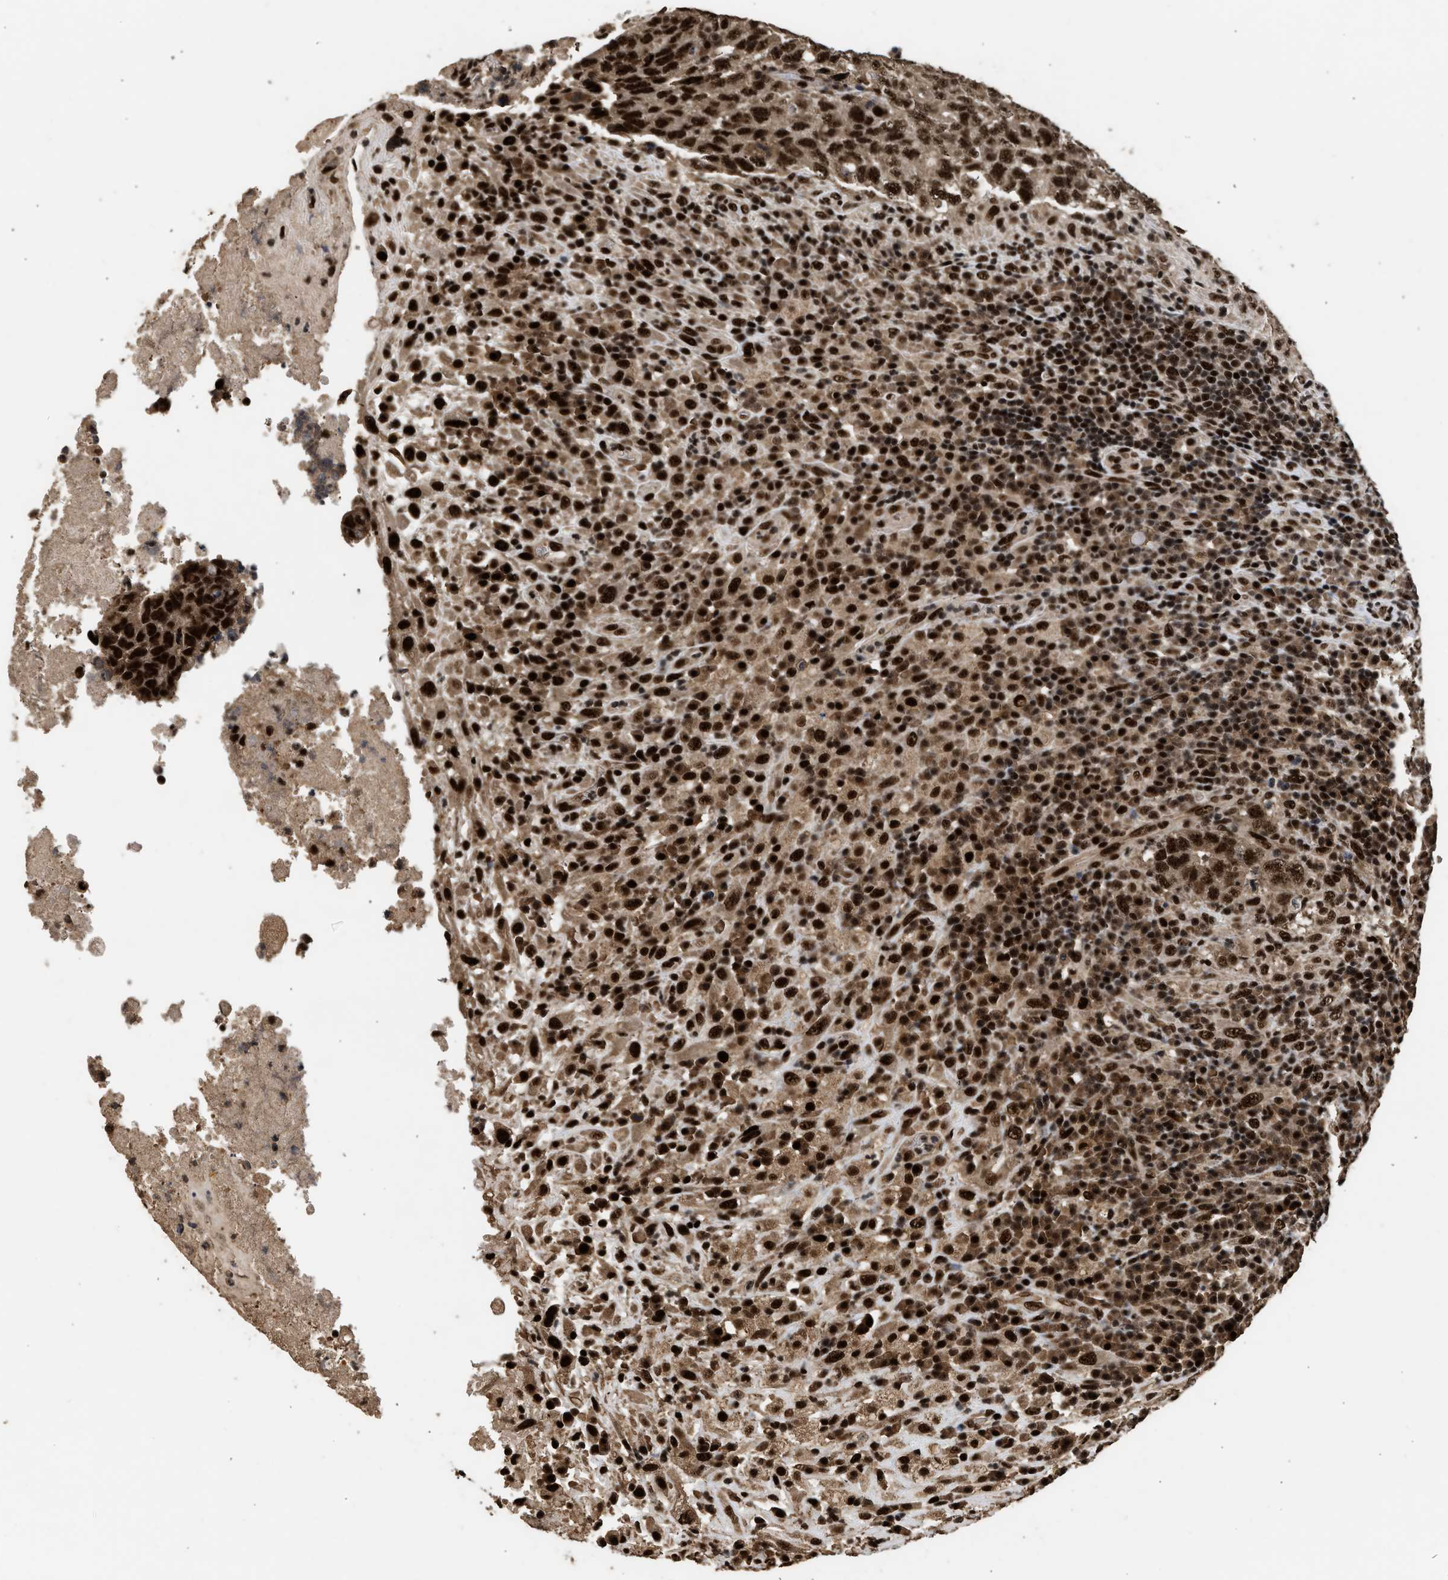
{"staining": {"intensity": "strong", "quantity": ">75%", "location": "cytoplasmic/membranous,nuclear"}, "tissue": "testis cancer", "cell_type": "Tumor cells", "image_type": "cancer", "snomed": [{"axis": "morphology", "description": "Necrosis, NOS"}, {"axis": "morphology", "description": "Carcinoma, Embryonal, NOS"}, {"axis": "topography", "description": "Testis"}], "caption": "Approximately >75% of tumor cells in testis embryonal carcinoma reveal strong cytoplasmic/membranous and nuclear protein positivity as visualized by brown immunohistochemical staining.", "gene": "PPP4R3B", "patient": {"sex": "male", "age": 19}}